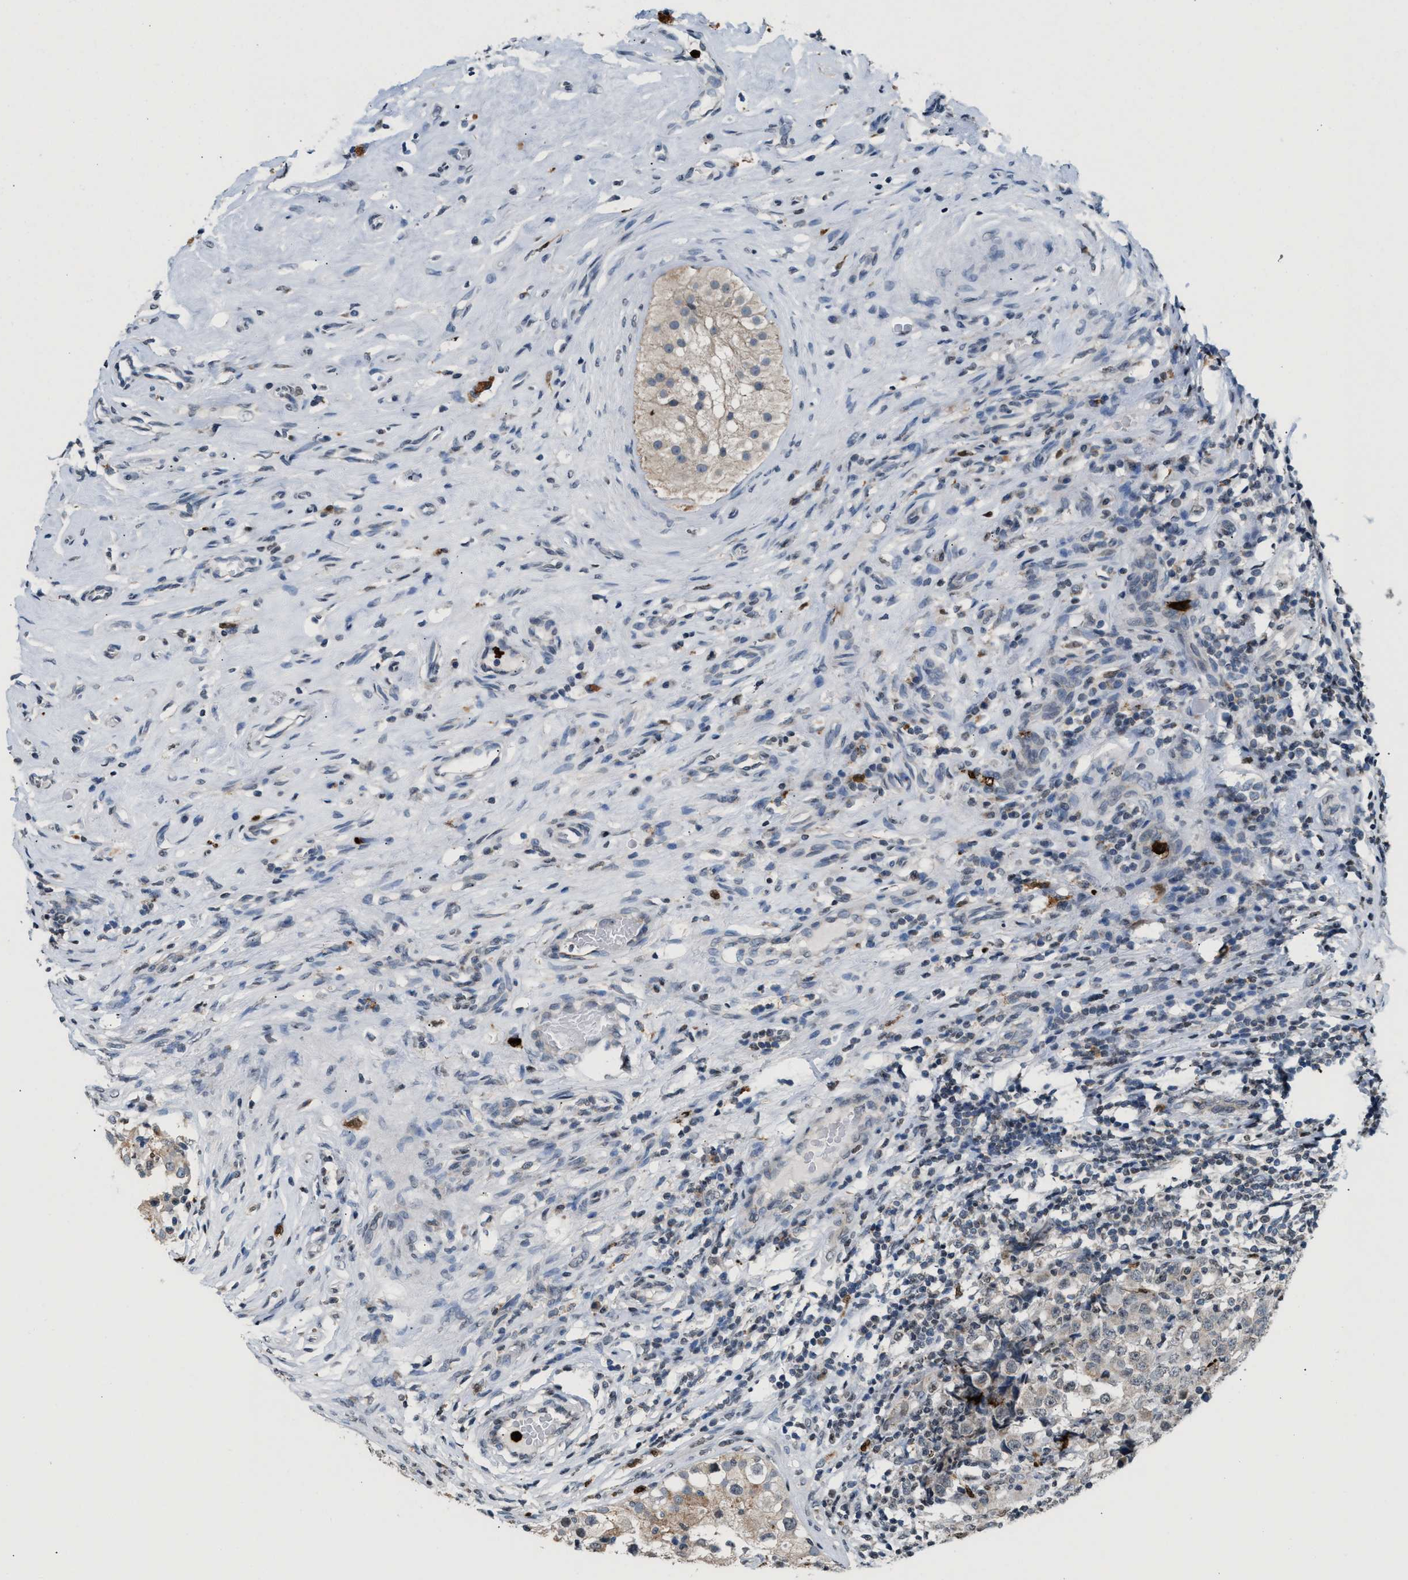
{"staining": {"intensity": "negative", "quantity": "none", "location": "none"}, "tissue": "testis cancer", "cell_type": "Tumor cells", "image_type": "cancer", "snomed": [{"axis": "morphology", "description": "Carcinoma, Embryonal, NOS"}, {"axis": "topography", "description": "Testis"}], "caption": "An image of embryonal carcinoma (testis) stained for a protein reveals no brown staining in tumor cells. (DAB immunohistochemistry (IHC), high magnification).", "gene": "PRUNE2", "patient": {"sex": "male", "age": 21}}